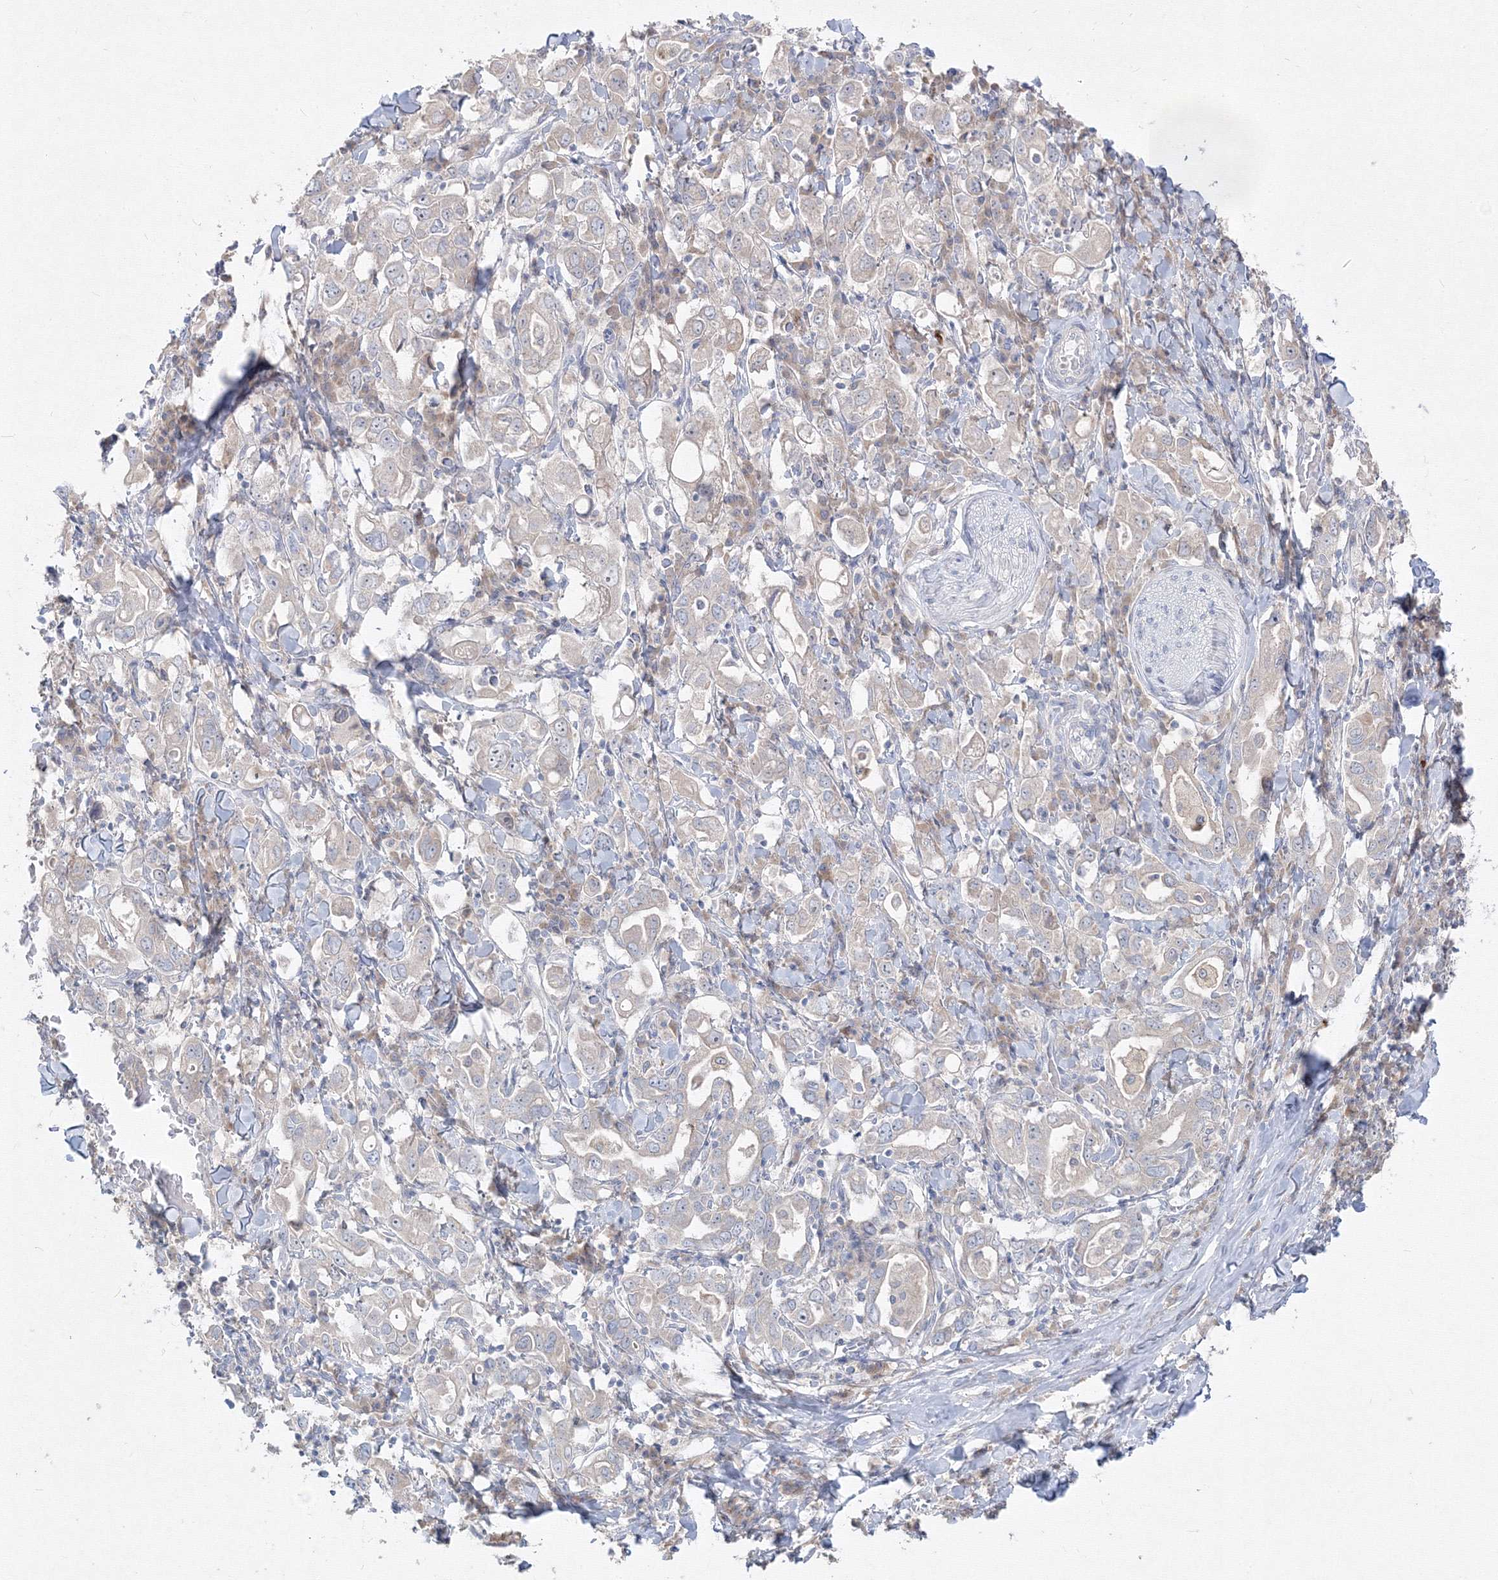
{"staining": {"intensity": "weak", "quantity": "<25%", "location": "cytoplasmic/membranous"}, "tissue": "stomach cancer", "cell_type": "Tumor cells", "image_type": "cancer", "snomed": [{"axis": "morphology", "description": "Adenocarcinoma, NOS"}, {"axis": "topography", "description": "Stomach, upper"}], "caption": "High power microscopy photomicrograph of an IHC photomicrograph of stomach adenocarcinoma, revealing no significant expression in tumor cells.", "gene": "FBXL8", "patient": {"sex": "male", "age": 62}}